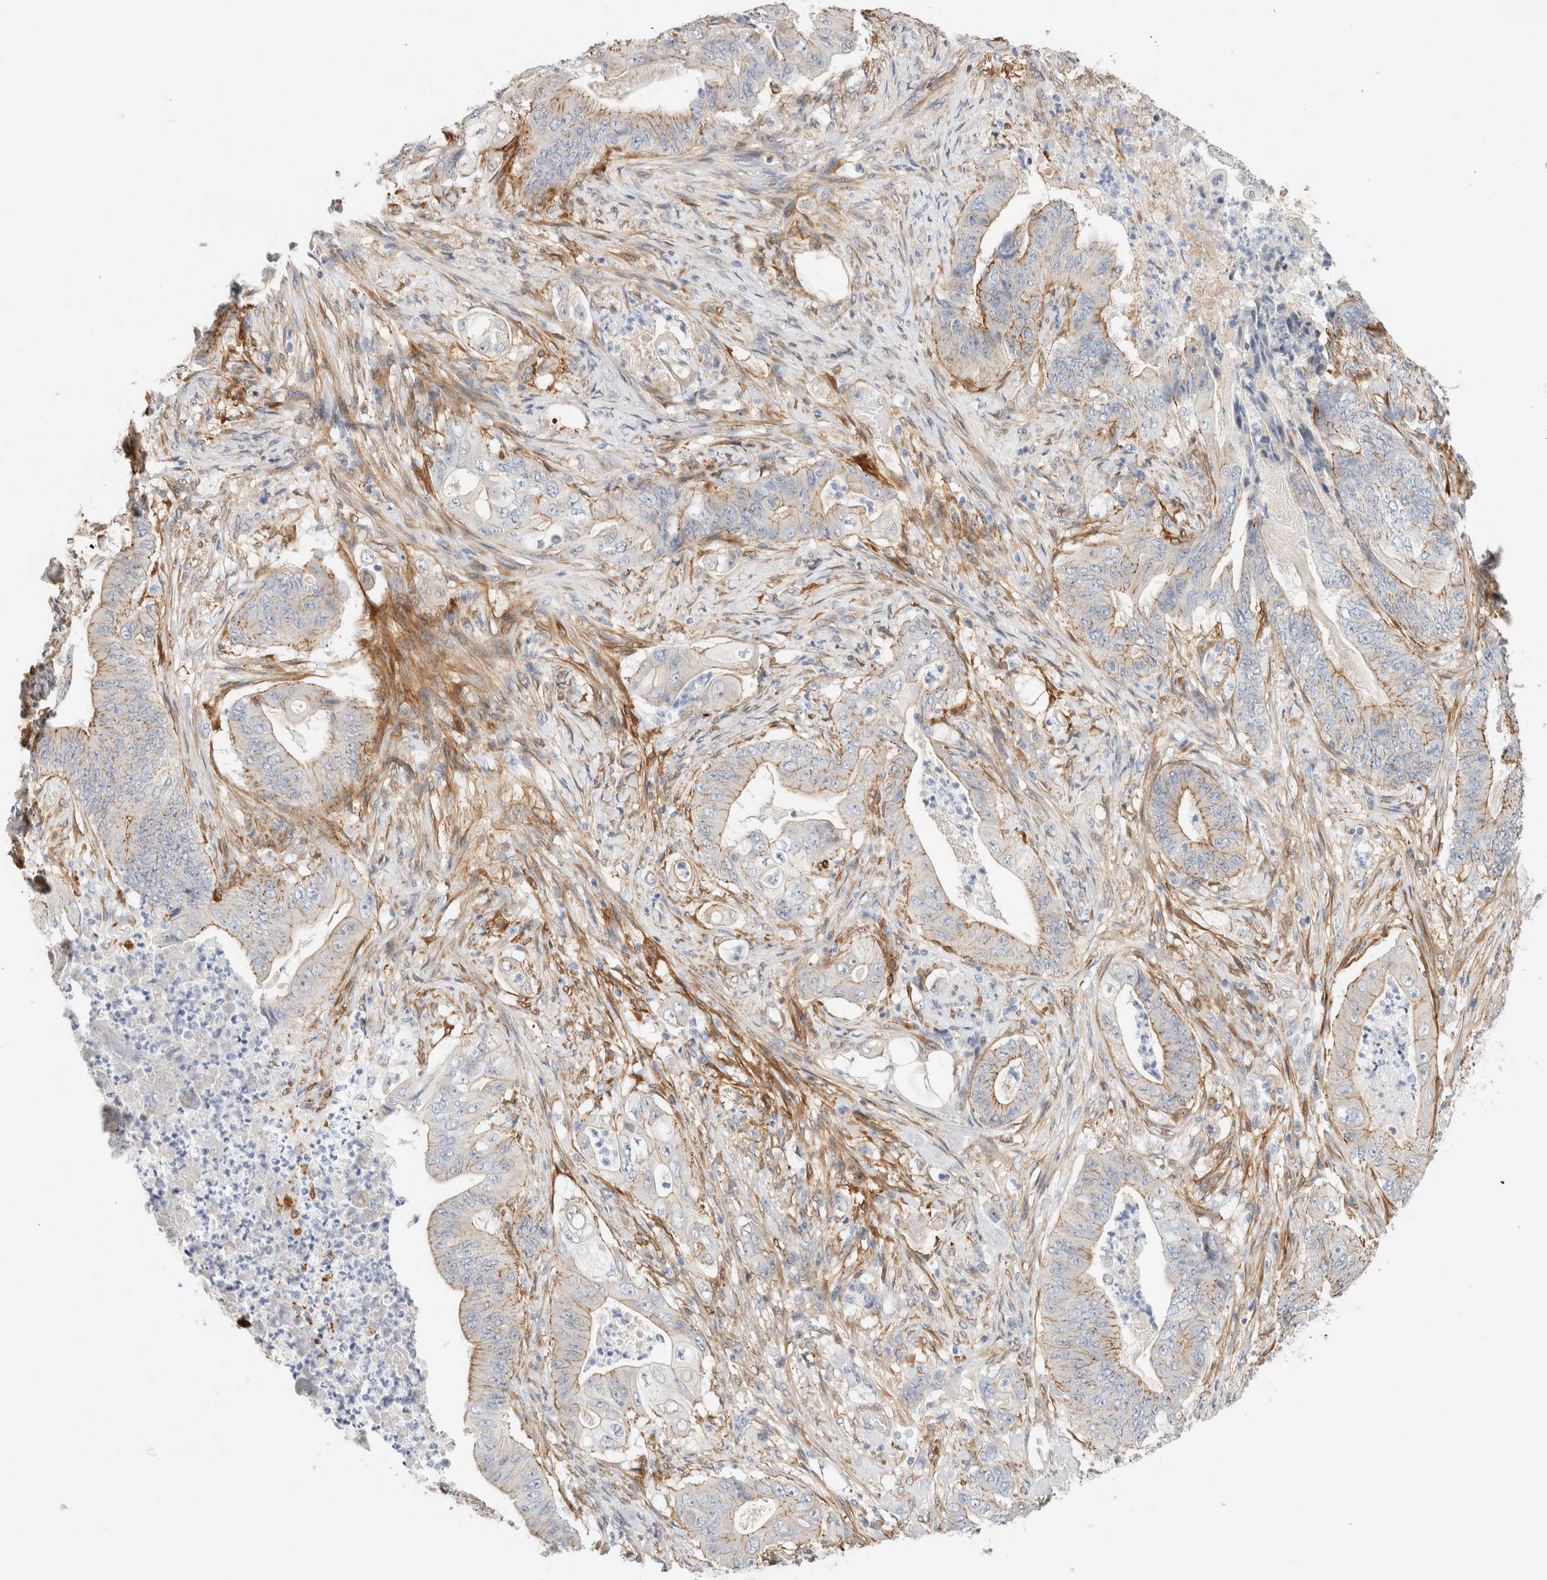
{"staining": {"intensity": "moderate", "quantity": "25%-75%", "location": "cytoplasmic/membranous"}, "tissue": "stomach cancer", "cell_type": "Tumor cells", "image_type": "cancer", "snomed": [{"axis": "morphology", "description": "Adenocarcinoma, NOS"}, {"axis": "topography", "description": "Stomach"}], "caption": "DAB (3,3'-diaminobenzidine) immunohistochemical staining of human adenocarcinoma (stomach) reveals moderate cytoplasmic/membranous protein expression in about 25%-75% of tumor cells. Immunohistochemistry stains the protein in brown and the nuclei are stained blue.", "gene": "LMCD1", "patient": {"sex": "female", "age": 73}}